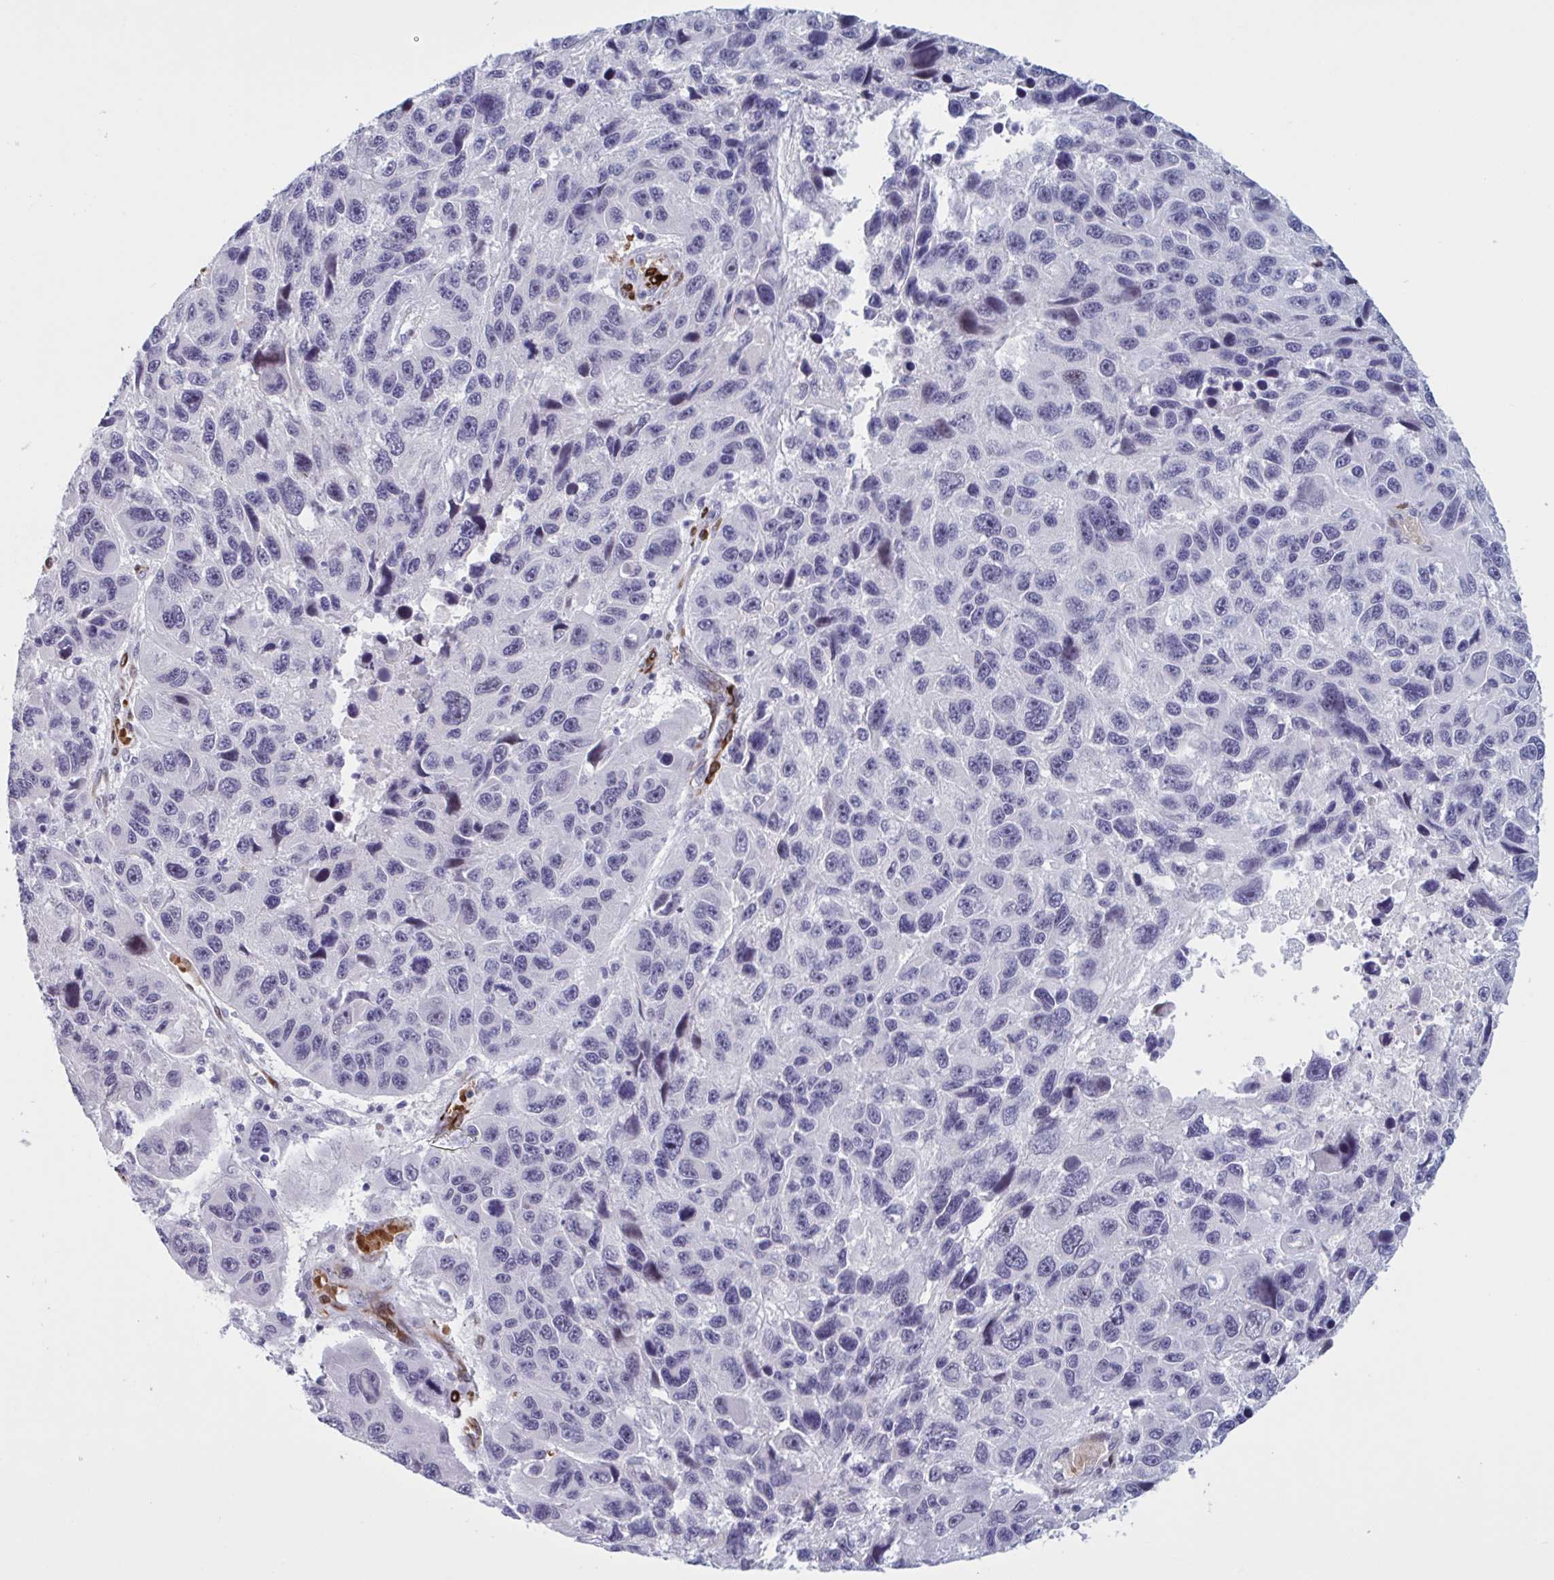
{"staining": {"intensity": "negative", "quantity": "none", "location": "none"}, "tissue": "melanoma", "cell_type": "Tumor cells", "image_type": "cancer", "snomed": [{"axis": "morphology", "description": "Malignant melanoma, NOS"}, {"axis": "topography", "description": "Skin"}], "caption": "Micrograph shows no protein staining in tumor cells of melanoma tissue. Nuclei are stained in blue.", "gene": "HSD11B2", "patient": {"sex": "male", "age": 53}}